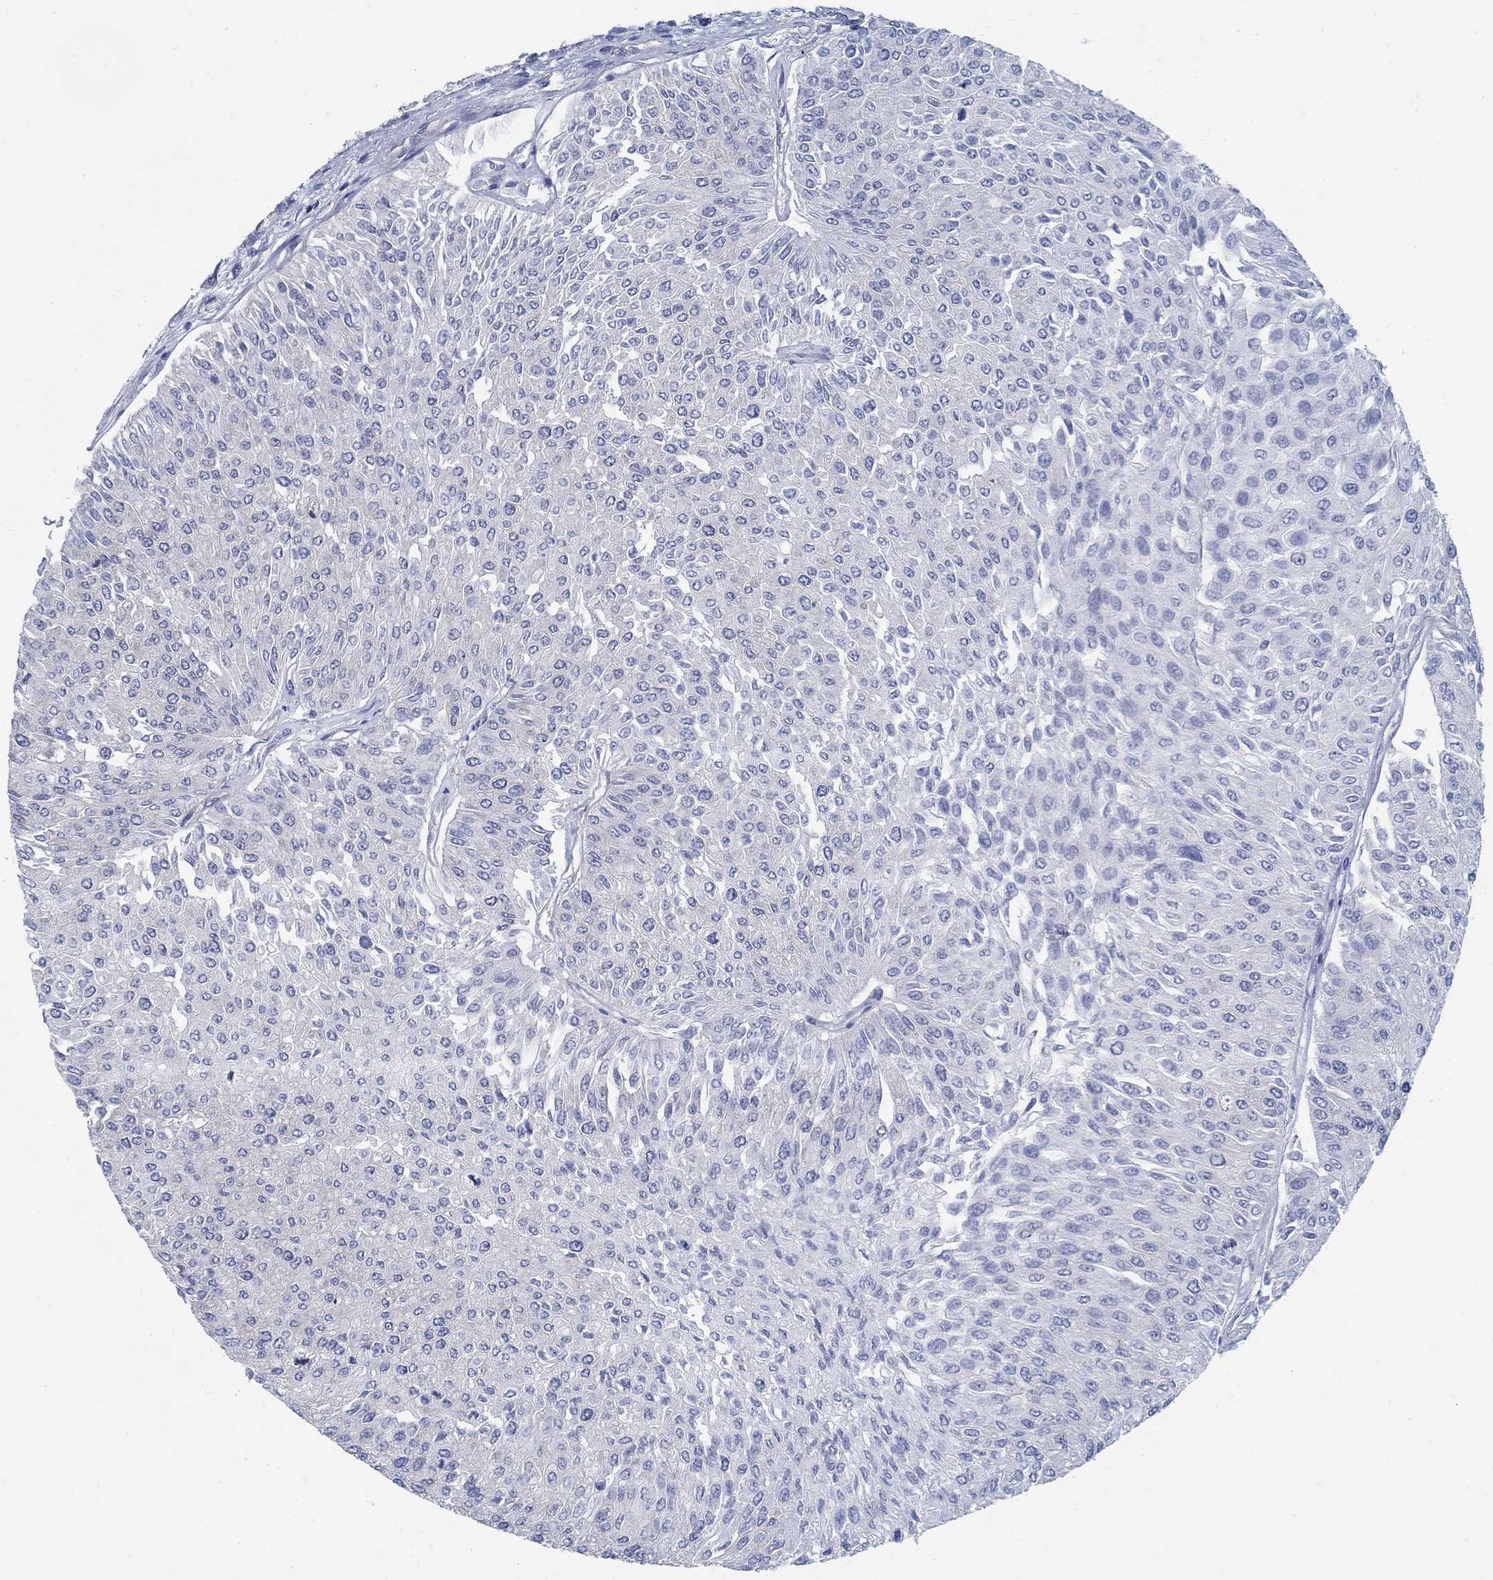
{"staining": {"intensity": "negative", "quantity": "none", "location": "none"}, "tissue": "urothelial cancer", "cell_type": "Tumor cells", "image_type": "cancer", "snomed": [{"axis": "morphology", "description": "Urothelial carcinoma, Low grade"}, {"axis": "topography", "description": "Urinary bladder"}], "caption": "Immunohistochemical staining of human urothelial cancer shows no significant positivity in tumor cells.", "gene": "C15orf39", "patient": {"sex": "male", "age": 67}}